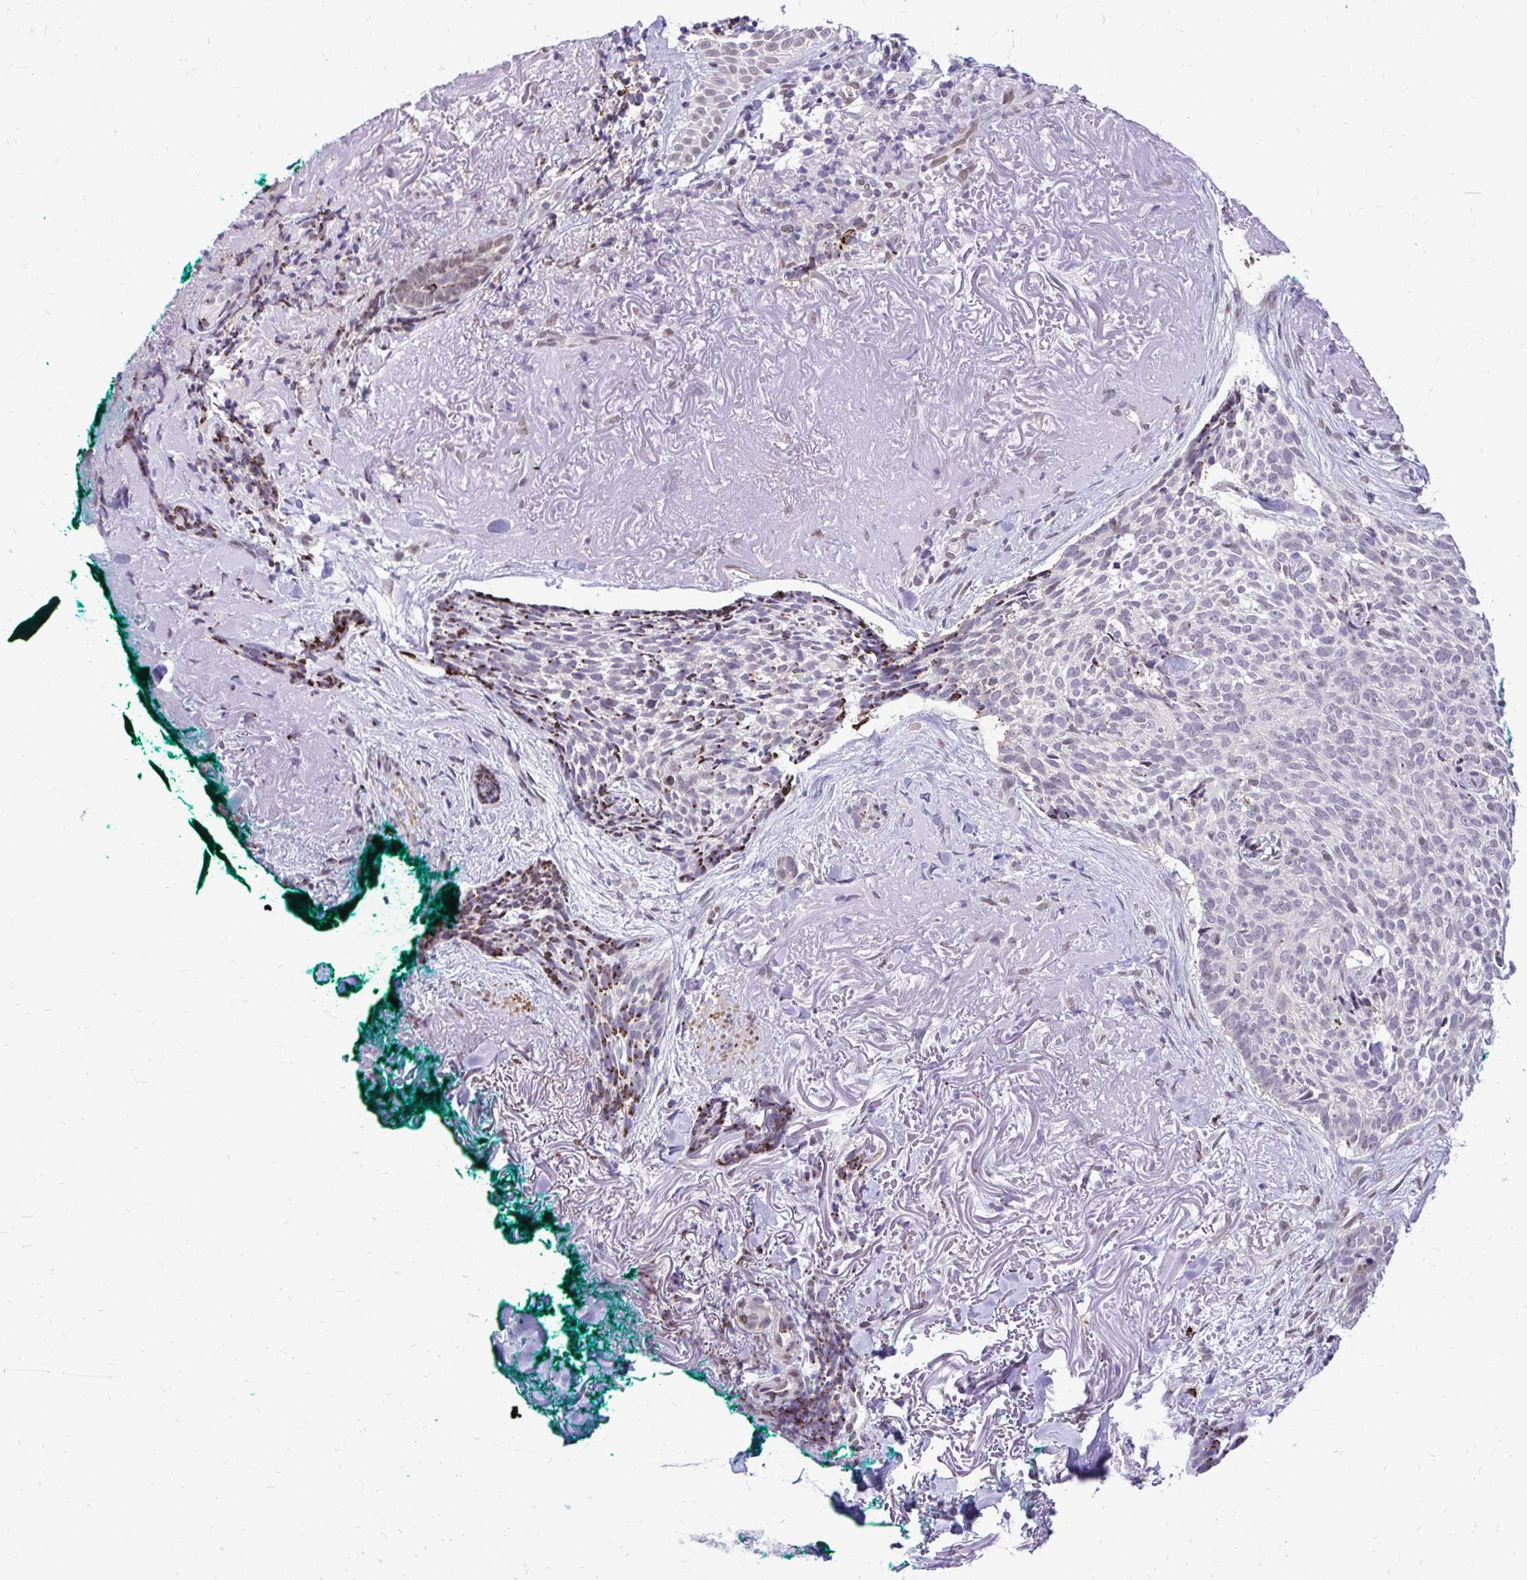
{"staining": {"intensity": "moderate", "quantity": "<25%", "location": "nuclear"}, "tissue": "skin cancer", "cell_type": "Tumor cells", "image_type": "cancer", "snomed": [{"axis": "morphology", "description": "Basal cell carcinoma"}, {"axis": "topography", "description": "Skin"}, {"axis": "topography", "description": "Skin of face"}], "caption": "A brown stain labels moderate nuclear positivity of a protein in skin cancer (basal cell carcinoma) tumor cells.", "gene": "BANF1", "patient": {"sex": "female", "age": 95}}